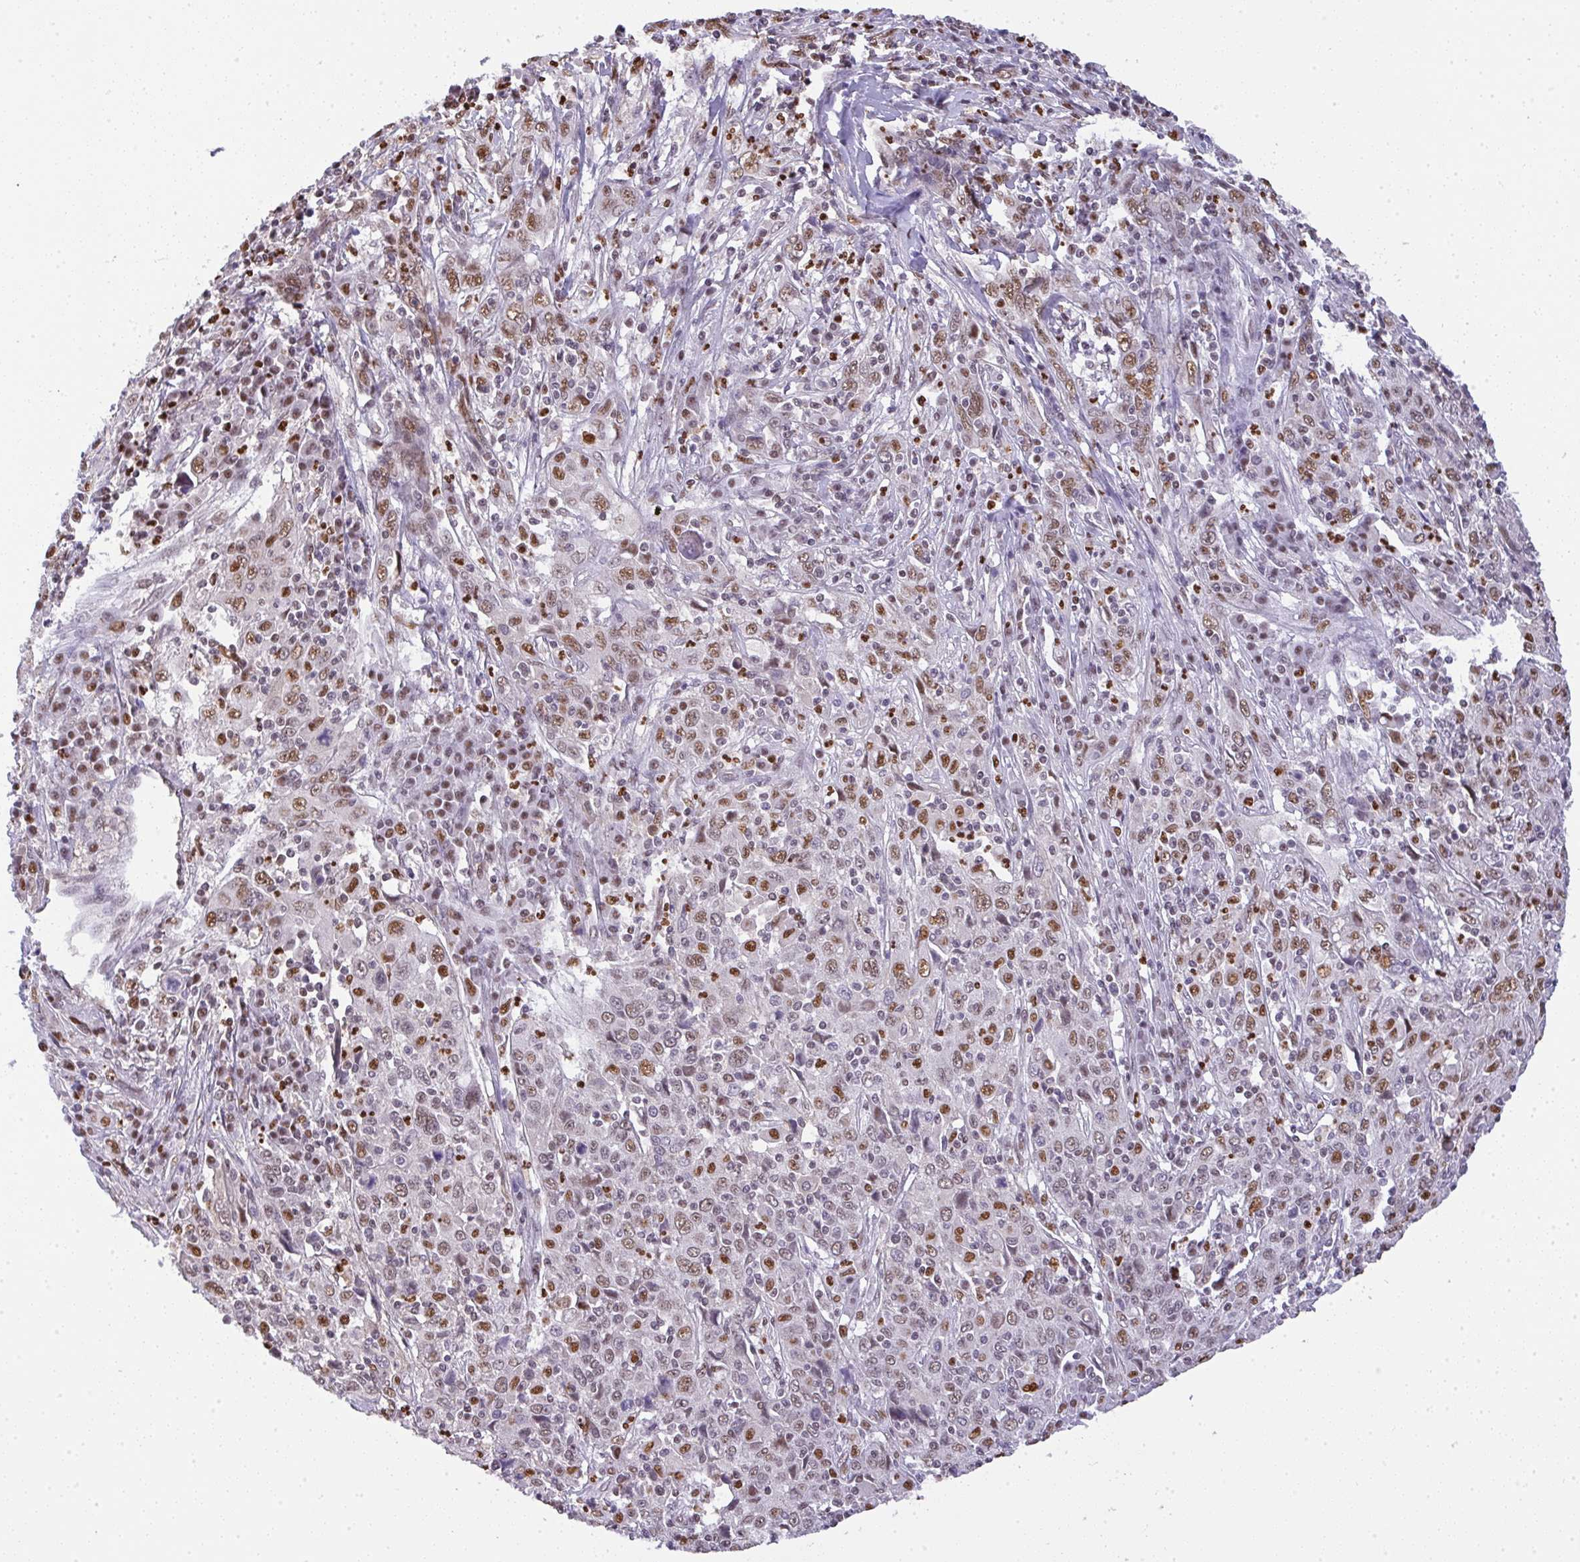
{"staining": {"intensity": "moderate", "quantity": ">75%", "location": "nuclear"}, "tissue": "cervical cancer", "cell_type": "Tumor cells", "image_type": "cancer", "snomed": [{"axis": "morphology", "description": "Squamous cell carcinoma, NOS"}, {"axis": "topography", "description": "Cervix"}], "caption": "Brown immunohistochemical staining in cervical cancer exhibits moderate nuclear positivity in about >75% of tumor cells. (Brightfield microscopy of DAB IHC at high magnification).", "gene": "BBX", "patient": {"sex": "female", "age": 46}}